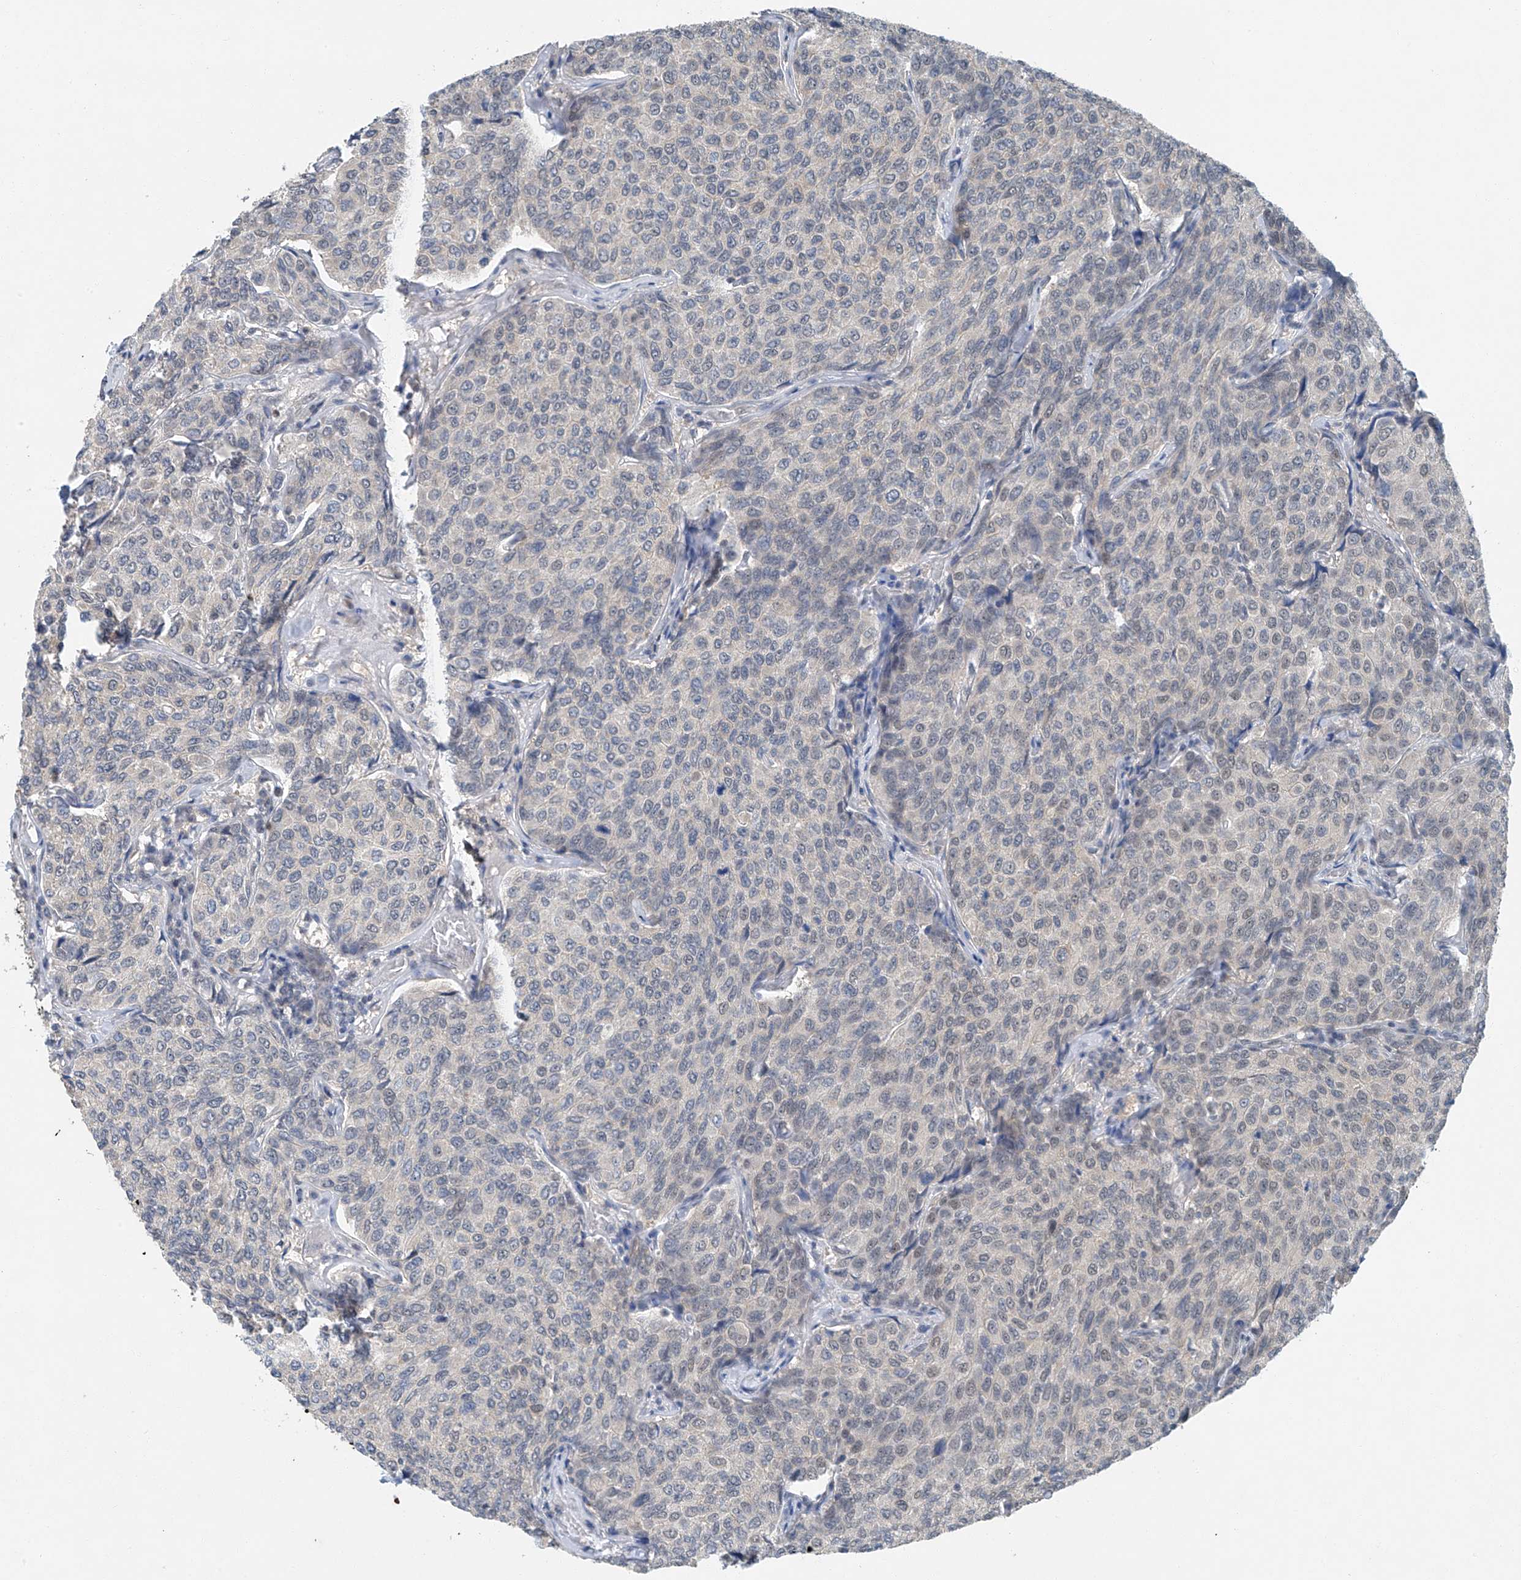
{"staining": {"intensity": "negative", "quantity": "none", "location": "none"}, "tissue": "breast cancer", "cell_type": "Tumor cells", "image_type": "cancer", "snomed": [{"axis": "morphology", "description": "Duct carcinoma"}, {"axis": "topography", "description": "Breast"}], "caption": "Tumor cells show no significant protein positivity in breast cancer (invasive ductal carcinoma).", "gene": "TAF8", "patient": {"sex": "female", "age": 55}}